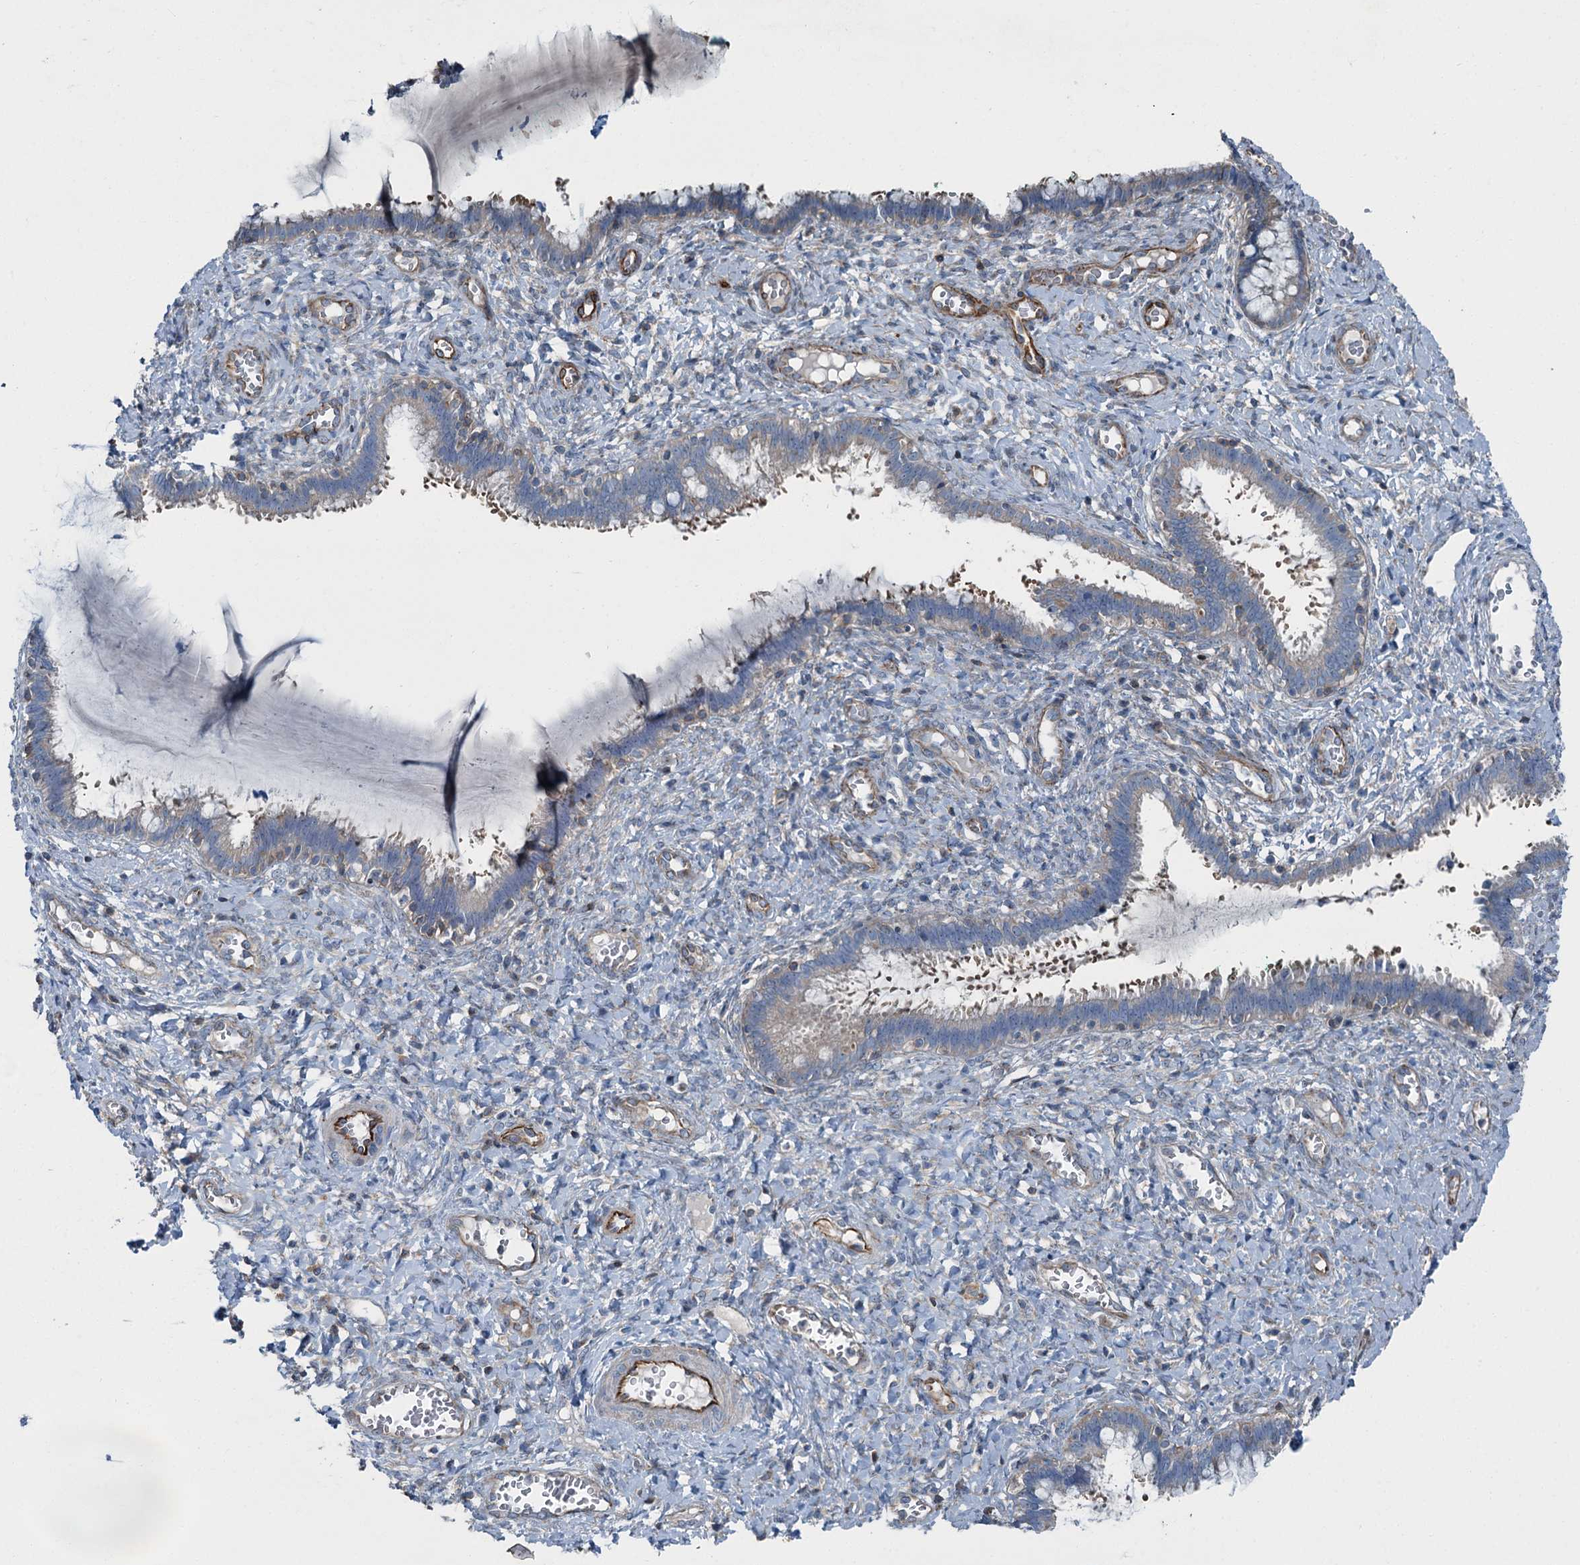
{"staining": {"intensity": "weak", "quantity": "25%-75%", "location": "cytoplasmic/membranous"}, "tissue": "cervix", "cell_type": "Glandular cells", "image_type": "normal", "snomed": [{"axis": "morphology", "description": "Normal tissue, NOS"}, {"axis": "morphology", "description": "Adenocarcinoma, NOS"}, {"axis": "topography", "description": "Cervix"}], "caption": "Immunohistochemistry (IHC) staining of benign cervix, which demonstrates low levels of weak cytoplasmic/membranous staining in approximately 25%-75% of glandular cells indicating weak cytoplasmic/membranous protein expression. The staining was performed using DAB (brown) for protein detection and nuclei were counterstained in hematoxylin (blue).", "gene": "AXL", "patient": {"sex": "female", "age": 29}}